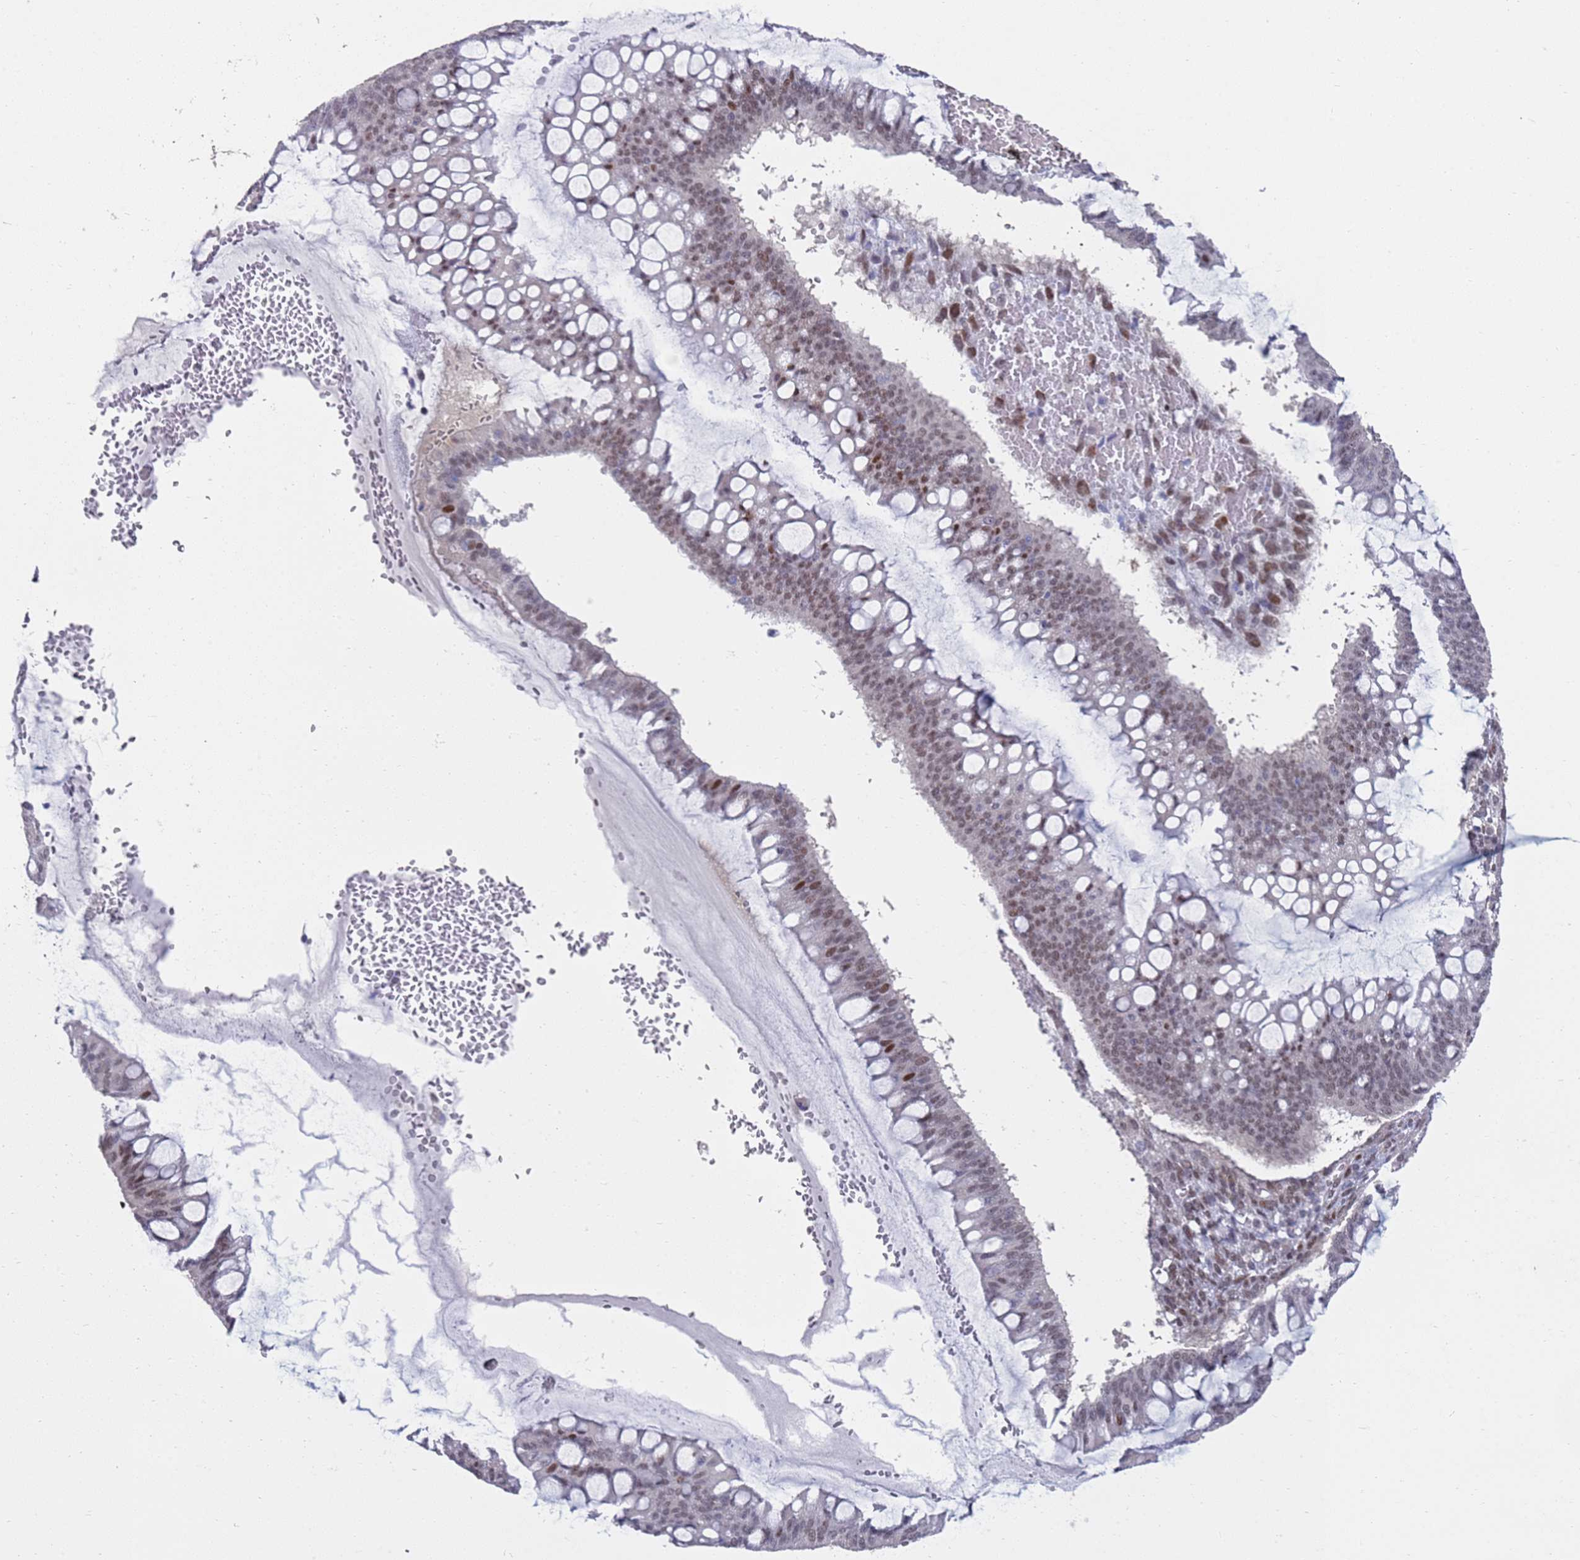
{"staining": {"intensity": "moderate", "quantity": ">75%", "location": "nuclear"}, "tissue": "ovarian cancer", "cell_type": "Tumor cells", "image_type": "cancer", "snomed": [{"axis": "morphology", "description": "Cystadenocarcinoma, mucinous, NOS"}, {"axis": "topography", "description": "Ovary"}], "caption": "This histopathology image shows immunohistochemistry (IHC) staining of ovarian cancer (mucinous cystadenocarcinoma), with medium moderate nuclear expression in about >75% of tumor cells.", "gene": "COPS6", "patient": {"sex": "female", "age": 73}}